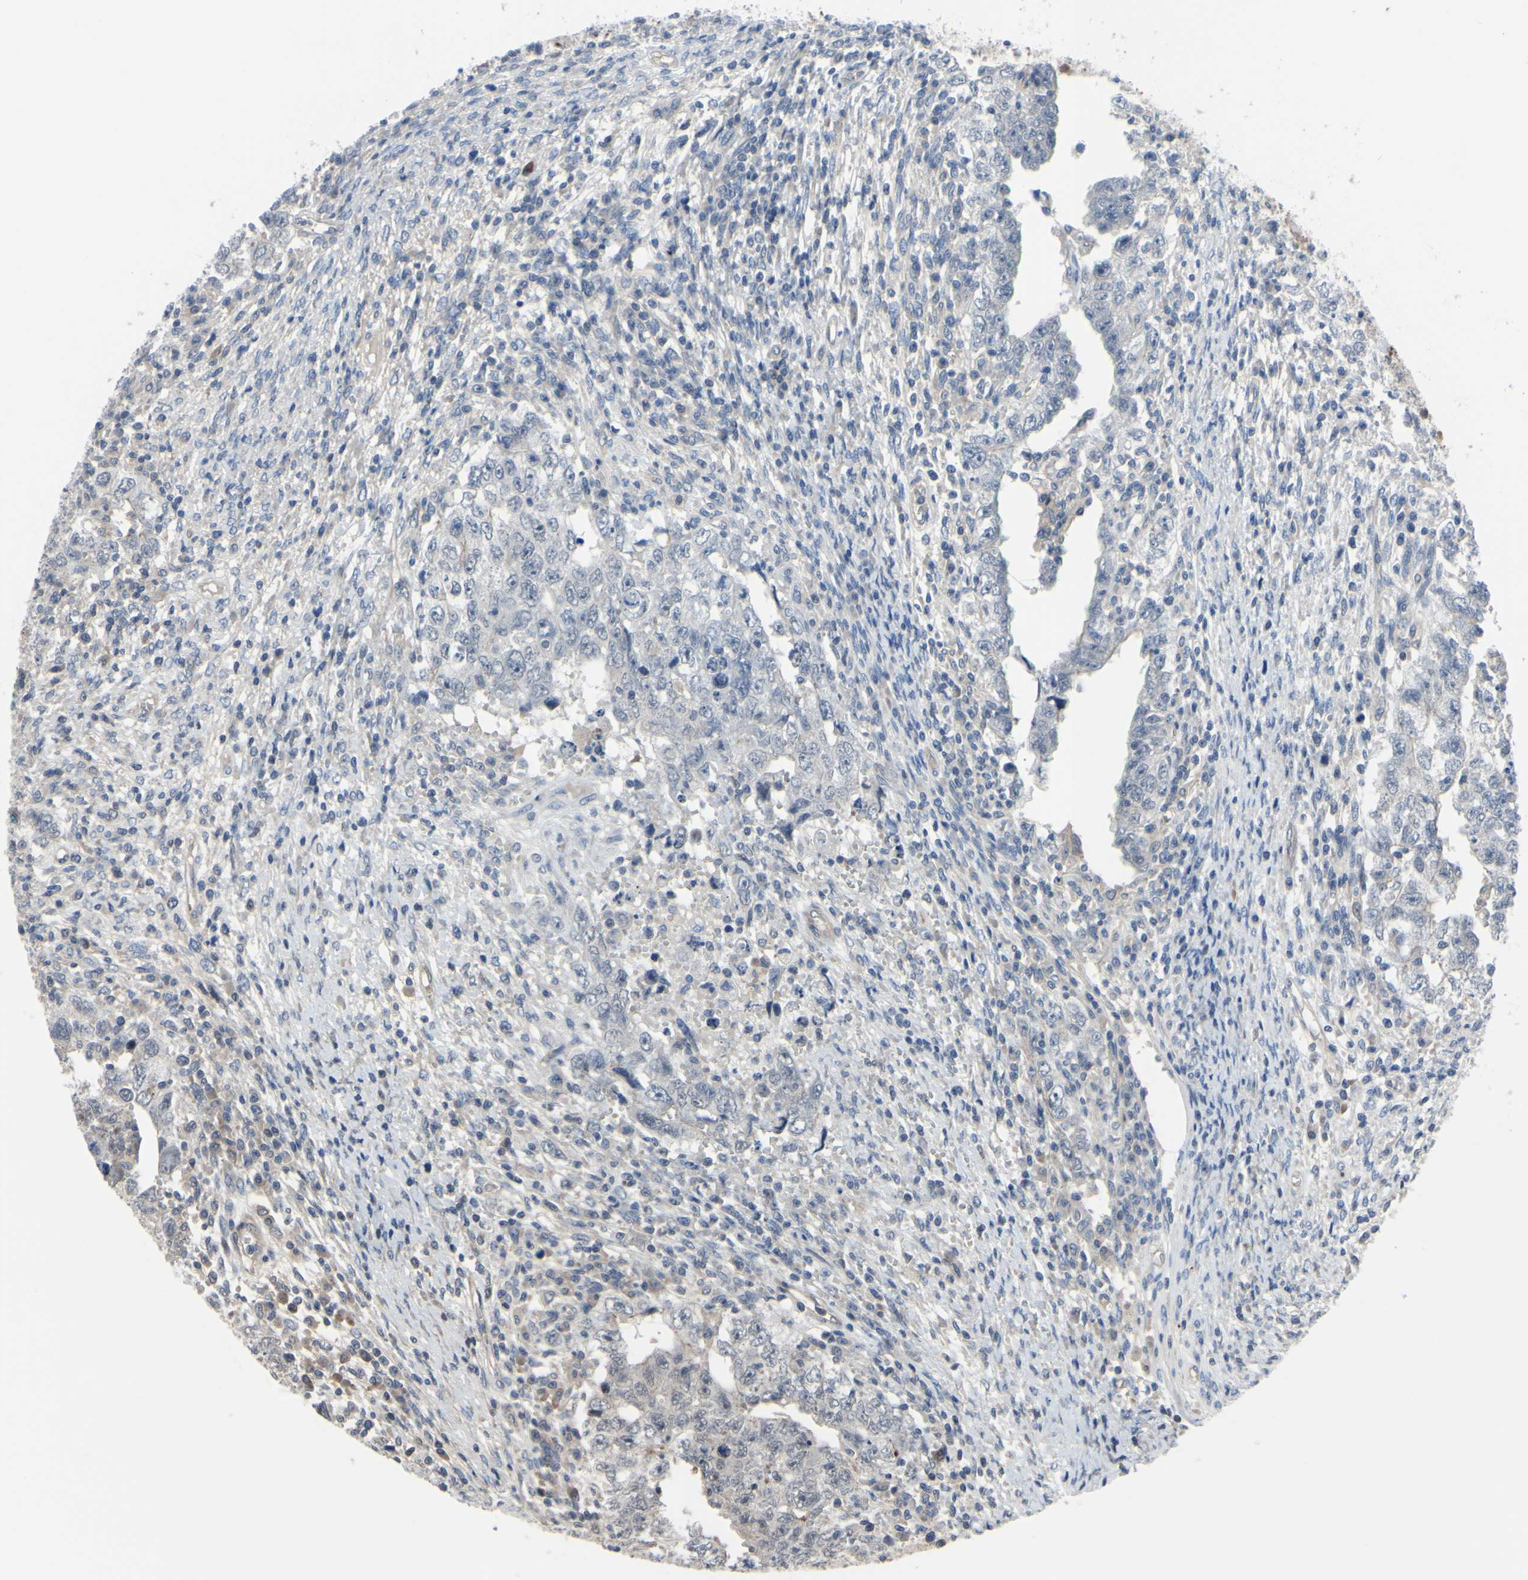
{"staining": {"intensity": "negative", "quantity": "none", "location": "none"}, "tissue": "testis cancer", "cell_type": "Tumor cells", "image_type": "cancer", "snomed": [{"axis": "morphology", "description": "Carcinoma, Embryonal, NOS"}, {"axis": "topography", "description": "Testis"}], "caption": "The micrograph shows no staining of tumor cells in testis embryonal carcinoma.", "gene": "COMMD9", "patient": {"sex": "male", "age": 26}}